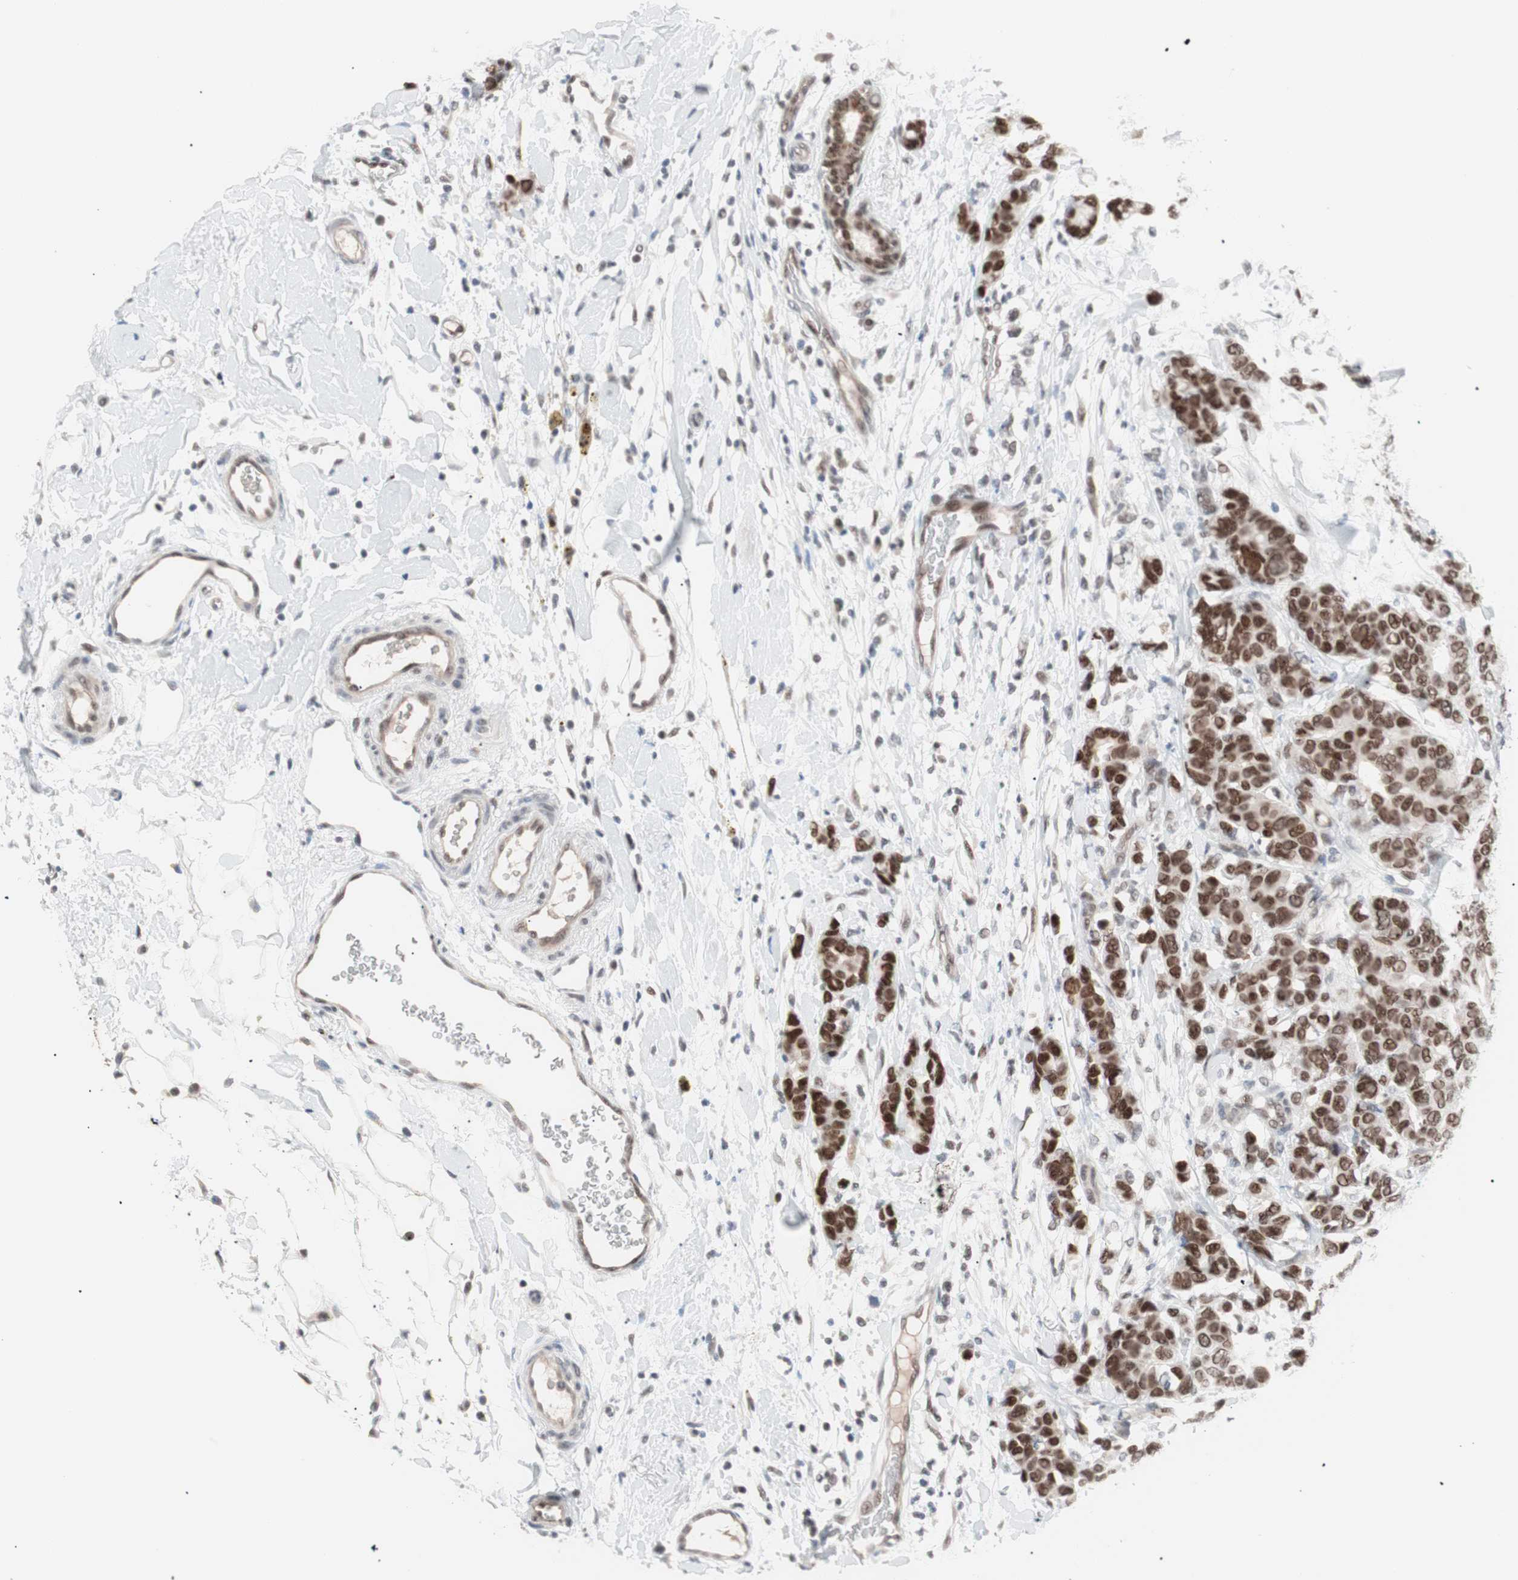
{"staining": {"intensity": "strong", "quantity": ">75%", "location": "nuclear"}, "tissue": "breast cancer", "cell_type": "Tumor cells", "image_type": "cancer", "snomed": [{"axis": "morphology", "description": "Duct carcinoma"}, {"axis": "topography", "description": "Breast"}], "caption": "Tumor cells exhibit high levels of strong nuclear expression in approximately >75% of cells in breast cancer (invasive ductal carcinoma).", "gene": "LIG3", "patient": {"sex": "female", "age": 87}}